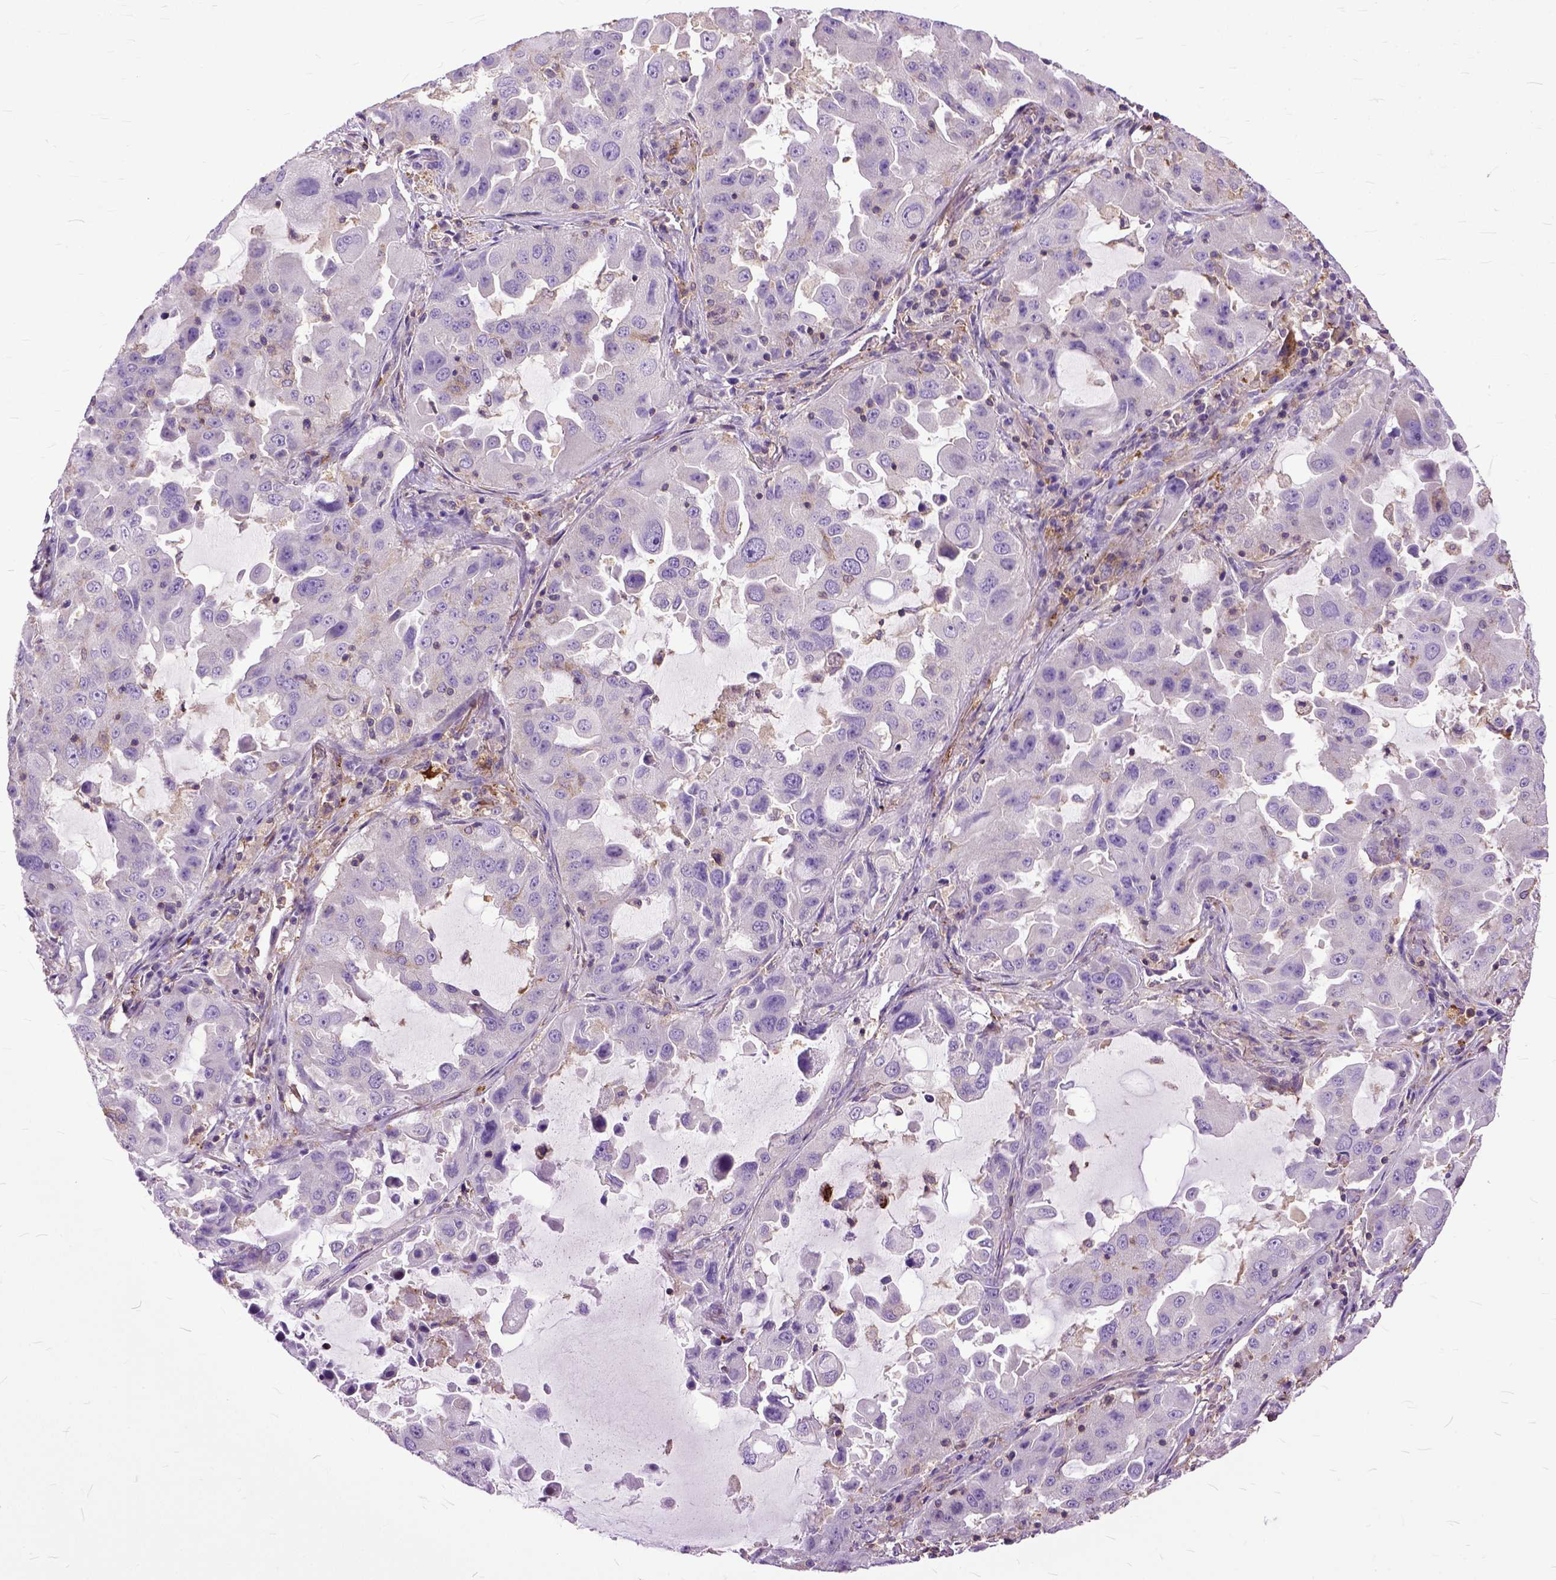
{"staining": {"intensity": "negative", "quantity": "none", "location": "none"}, "tissue": "lung cancer", "cell_type": "Tumor cells", "image_type": "cancer", "snomed": [{"axis": "morphology", "description": "Adenocarcinoma, NOS"}, {"axis": "topography", "description": "Lung"}], "caption": "Immunohistochemistry of lung adenocarcinoma exhibits no expression in tumor cells.", "gene": "NAMPT", "patient": {"sex": "female", "age": 61}}